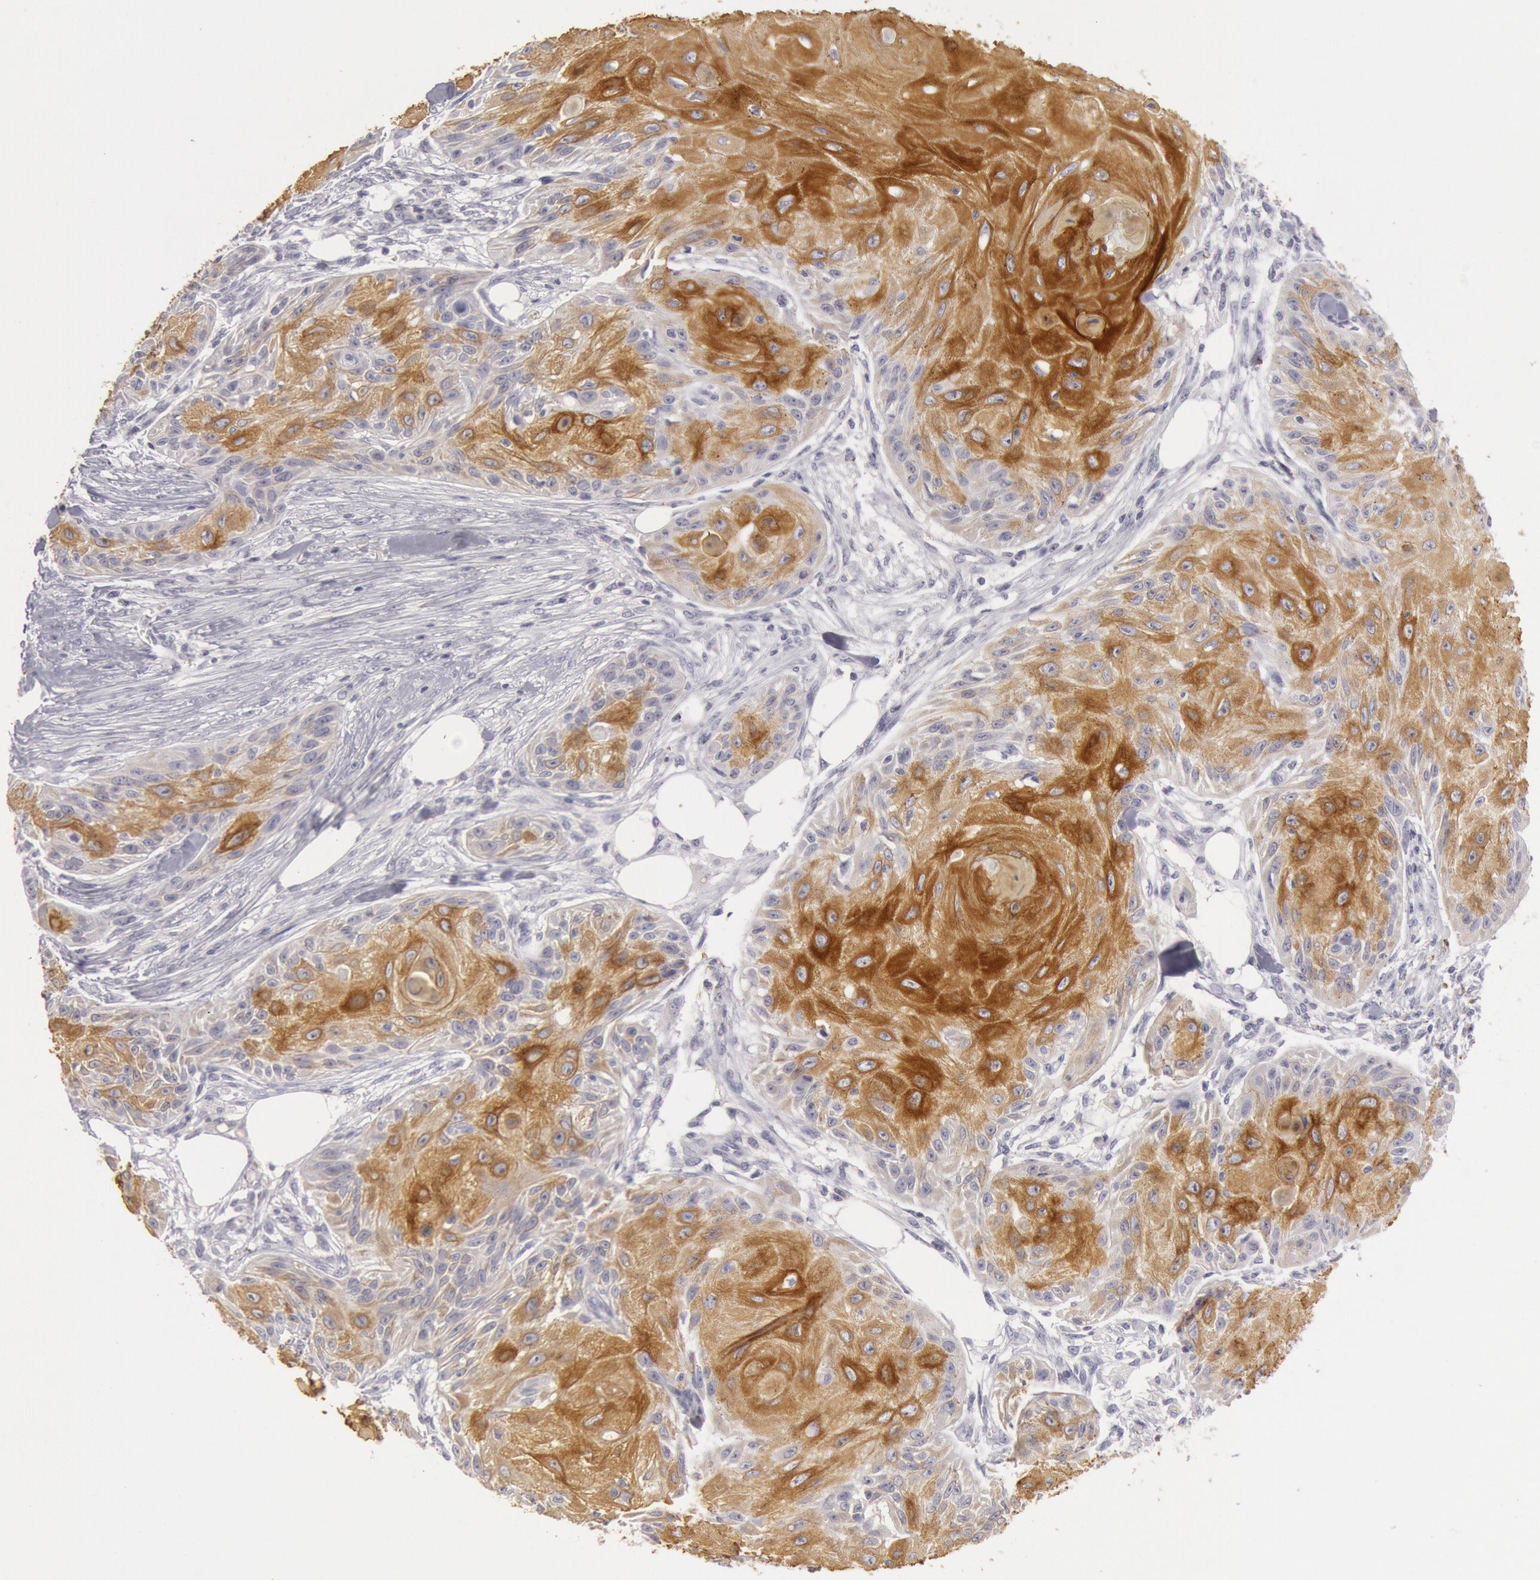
{"staining": {"intensity": "strong", "quantity": "25%-75%", "location": "cytoplasmic/membranous"}, "tissue": "skin cancer", "cell_type": "Tumor cells", "image_type": "cancer", "snomed": [{"axis": "morphology", "description": "Squamous cell carcinoma, NOS"}, {"axis": "topography", "description": "Skin"}], "caption": "Strong cytoplasmic/membranous expression for a protein is seen in about 25%-75% of tumor cells of squamous cell carcinoma (skin) using immunohistochemistry (IHC).", "gene": "KRT16", "patient": {"sex": "female", "age": 88}}